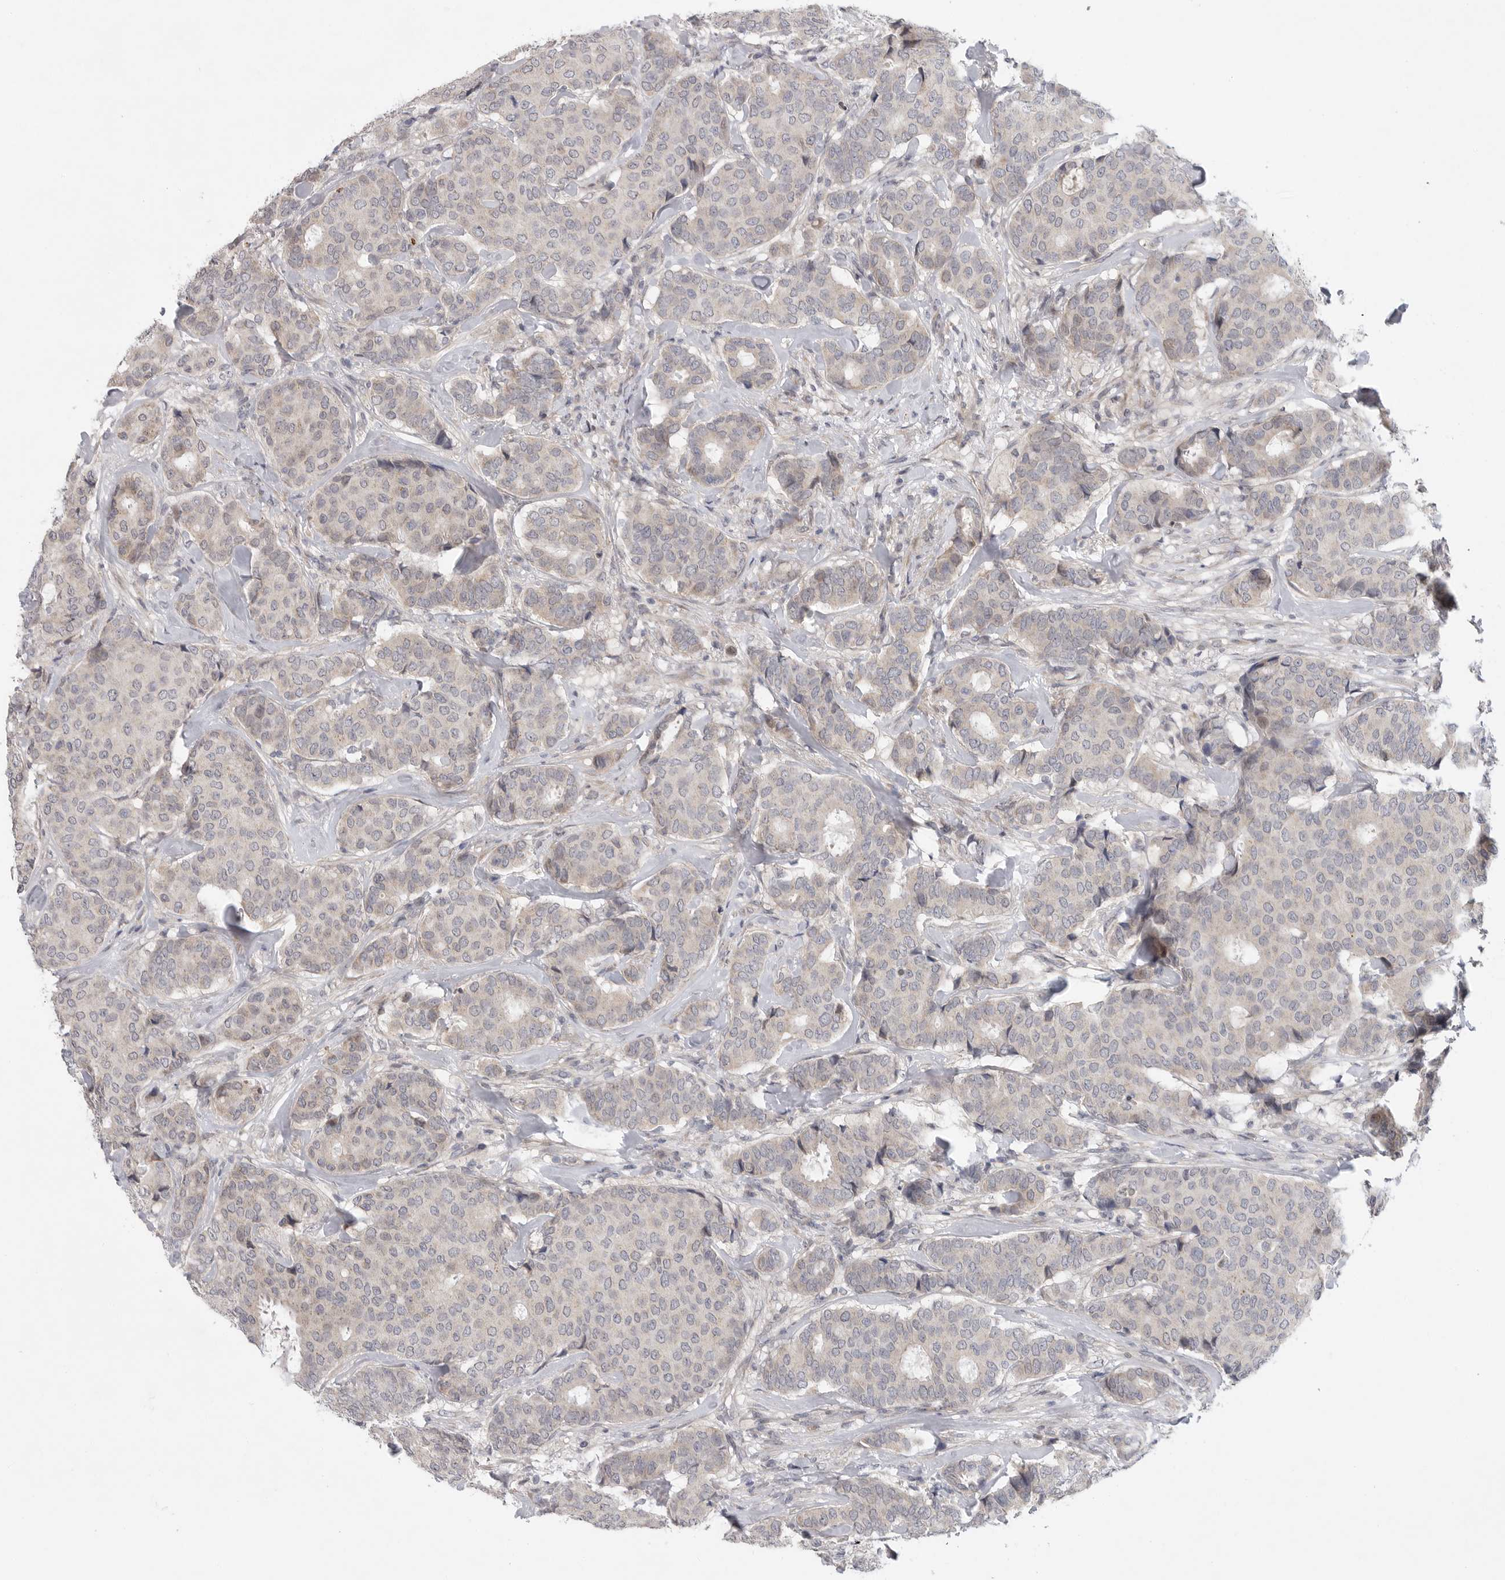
{"staining": {"intensity": "weak", "quantity": "<25%", "location": "cytoplasmic/membranous"}, "tissue": "breast cancer", "cell_type": "Tumor cells", "image_type": "cancer", "snomed": [{"axis": "morphology", "description": "Duct carcinoma"}, {"axis": "topography", "description": "Breast"}], "caption": "Protein analysis of infiltrating ductal carcinoma (breast) demonstrates no significant staining in tumor cells.", "gene": "FBXO43", "patient": {"sex": "female", "age": 75}}